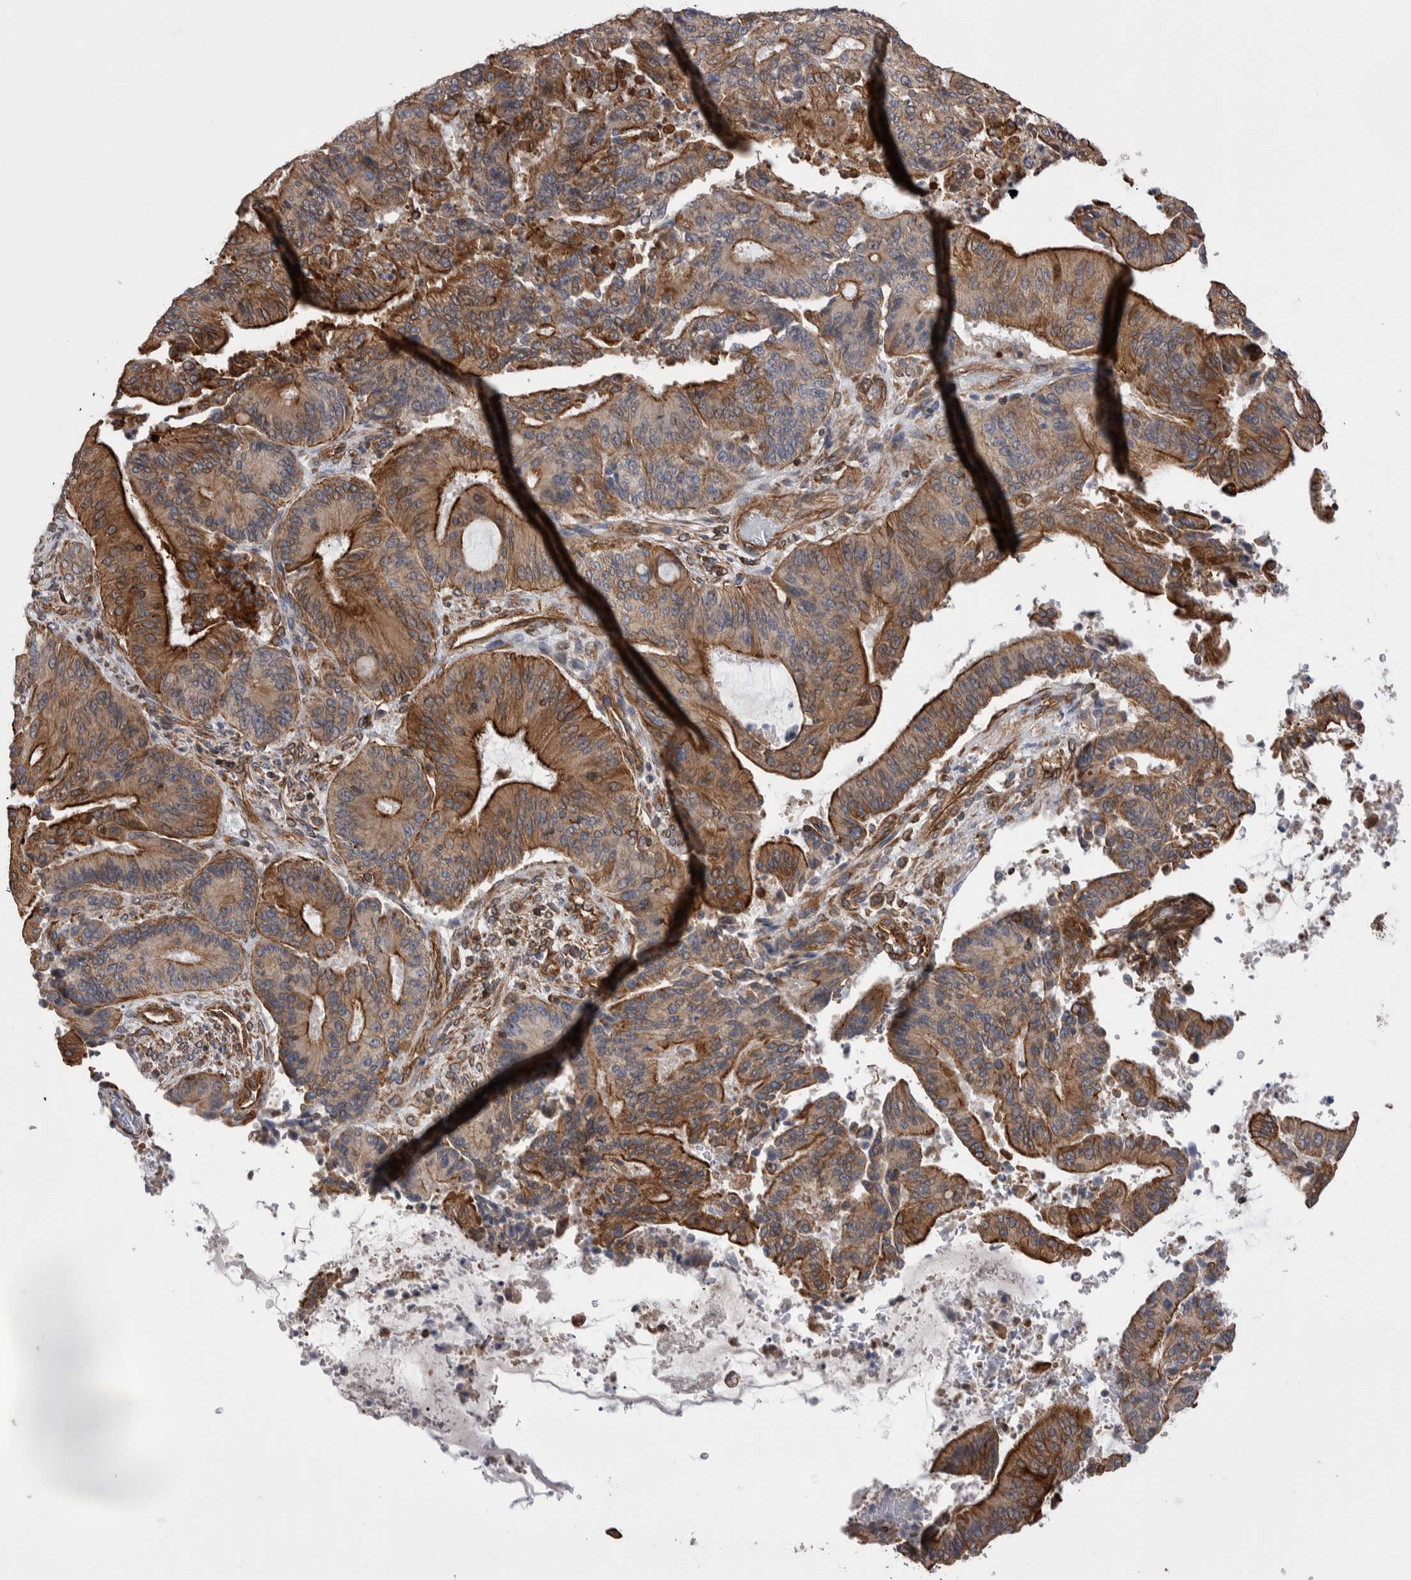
{"staining": {"intensity": "strong", "quantity": ">75%", "location": "cytoplasmic/membranous"}, "tissue": "liver cancer", "cell_type": "Tumor cells", "image_type": "cancer", "snomed": [{"axis": "morphology", "description": "Normal tissue, NOS"}, {"axis": "morphology", "description": "Cholangiocarcinoma"}, {"axis": "topography", "description": "Liver"}, {"axis": "topography", "description": "Peripheral nerve tissue"}], "caption": "Immunohistochemical staining of human cholangiocarcinoma (liver) demonstrates strong cytoplasmic/membranous protein staining in about >75% of tumor cells. (DAB IHC with brightfield microscopy, high magnification).", "gene": "KIF12", "patient": {"sex": "female", "age": 73}}